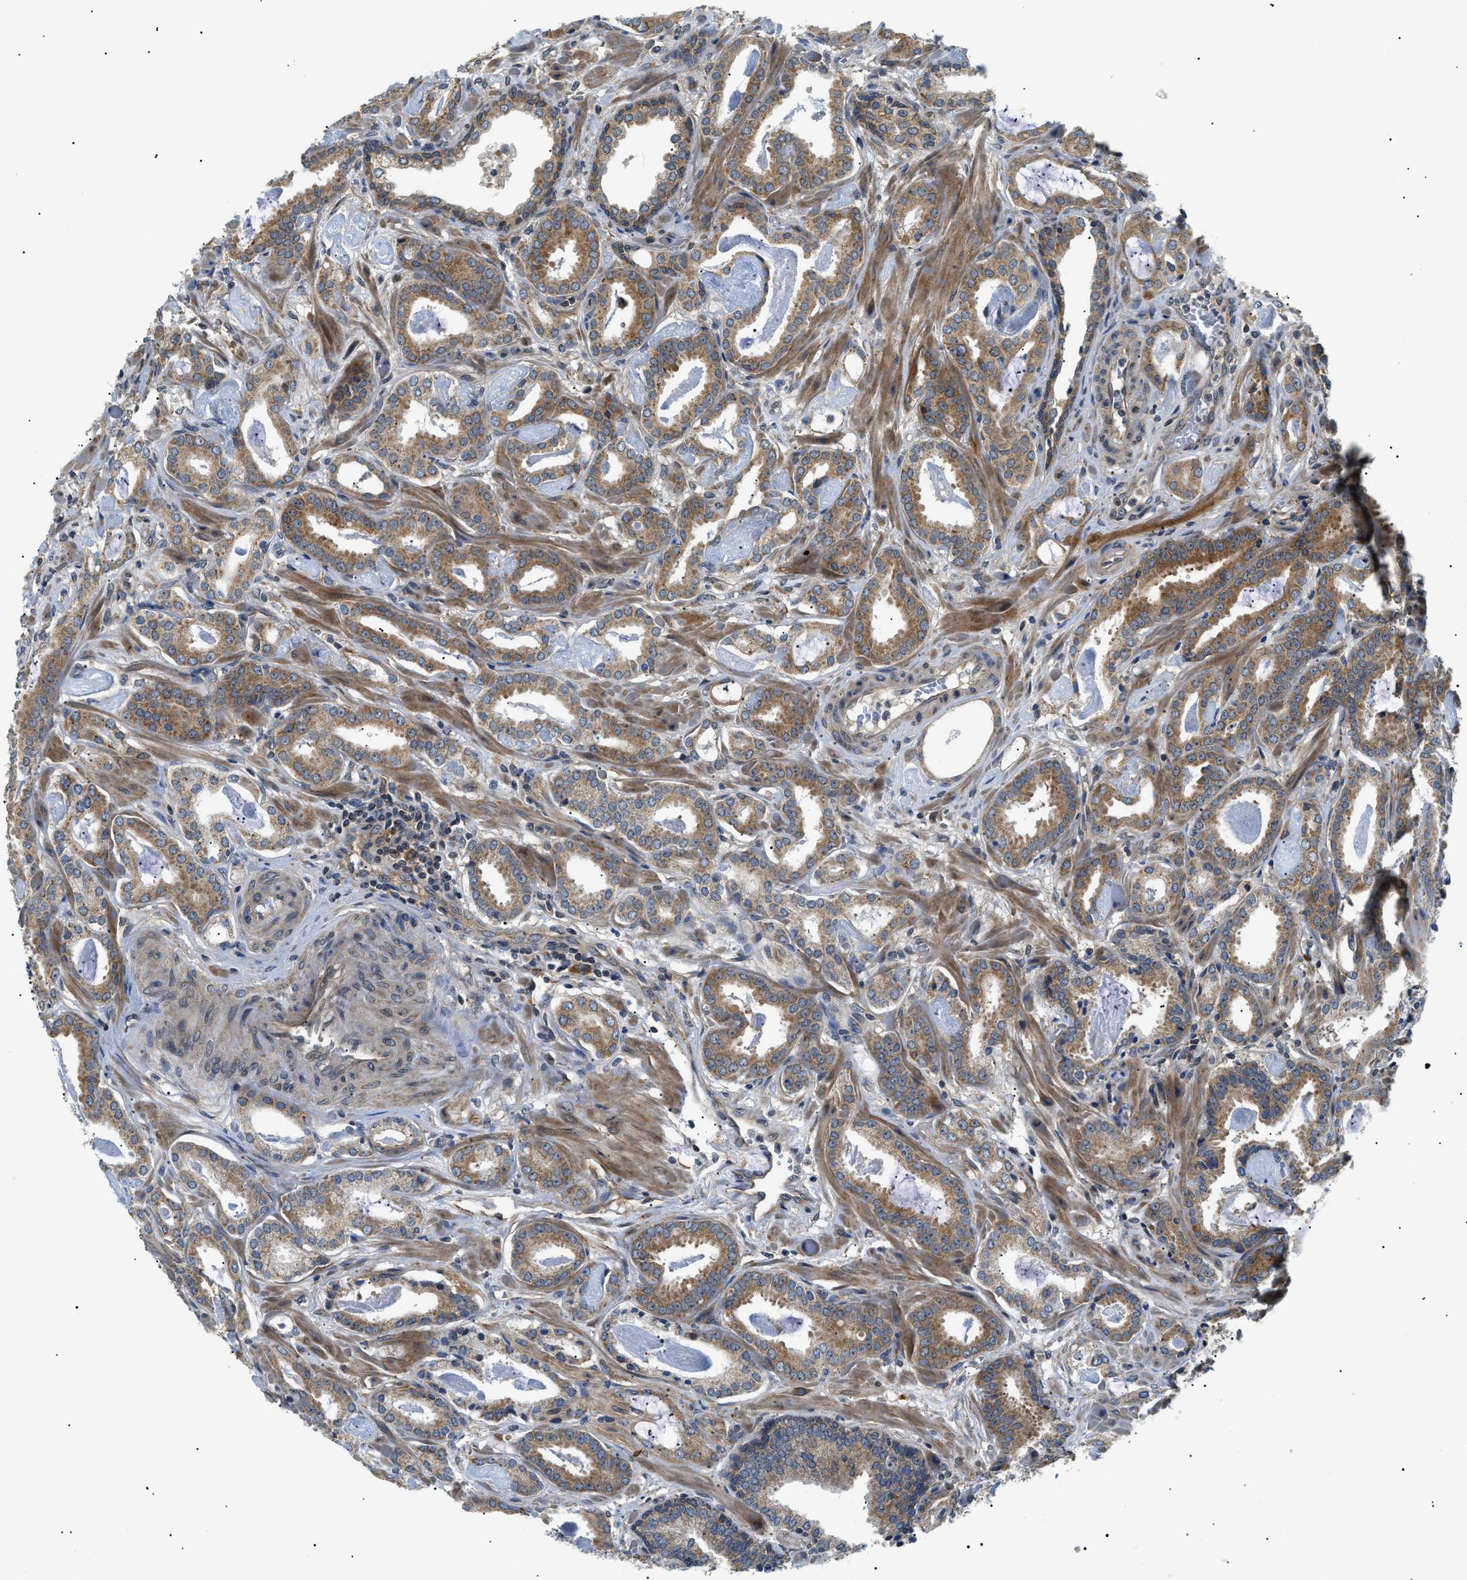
{"staining": {"intensity": "moderate", "quantity": ">75%", "location": "cytoplasmic/membranous"}, "tissue": "prostate cancer", "cell_type": "Tumor cells", "image_type": "cancer", "snomed": [{"axis": "morphology", "description": "Adenocarcinoma, Low grade"}, {"axis": "topography", "description": "Prostate"}], "caption": "Moderate cytoplasmic/membranous positivity is appreciated in about >75% of tumor cells in prostate cancer.", "gene": "SRPK1", "patient": {"sex": "male", "age": 53}}